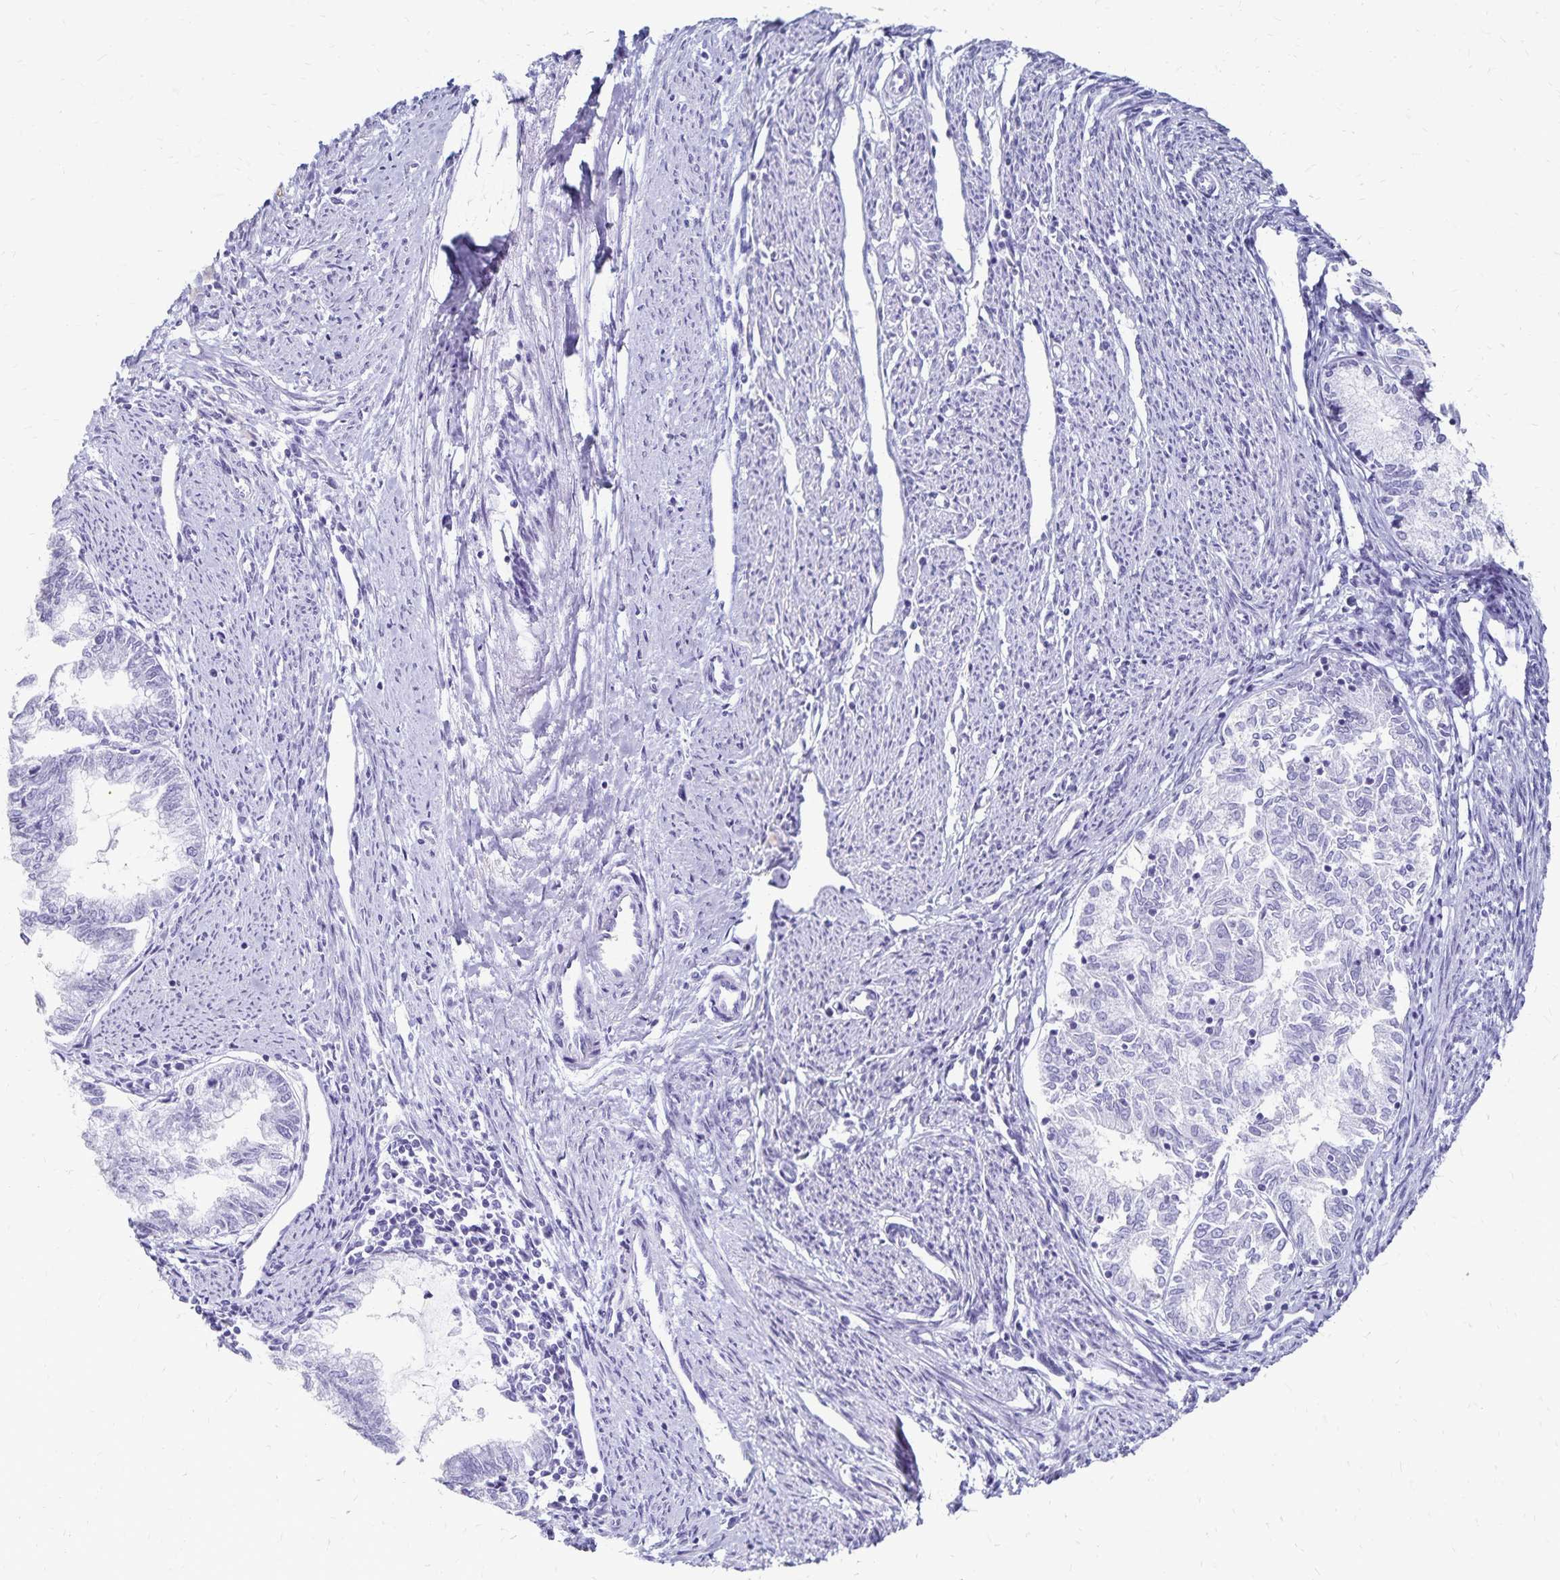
{"staining": {"intensity": "negative", "quantity": "none", "location": "none"}, "tissue": "endometrial cancer", "cell_type": "Tumor cells", "image_type": "cancer", "snomed": [{"axis": "morphology", "description": "Adenocarcinoma, NOS"}, {"axis": "topography", "description": "Endometrium"}], "caption": "High magnification brightfield microscopy of endometrial cancer stained with DAB (3,3'-diaminobenzidine) (brown) and counterstained with hematoxylin (blue): tumor cells show no significant positivity. Brightfield microscopy of immunohistochemistry stained with DAB (brown) and hematoxylin (blue), captured at high magnification.", "gene": "GIP", "patient": {"sex": "female", "age": 79}}